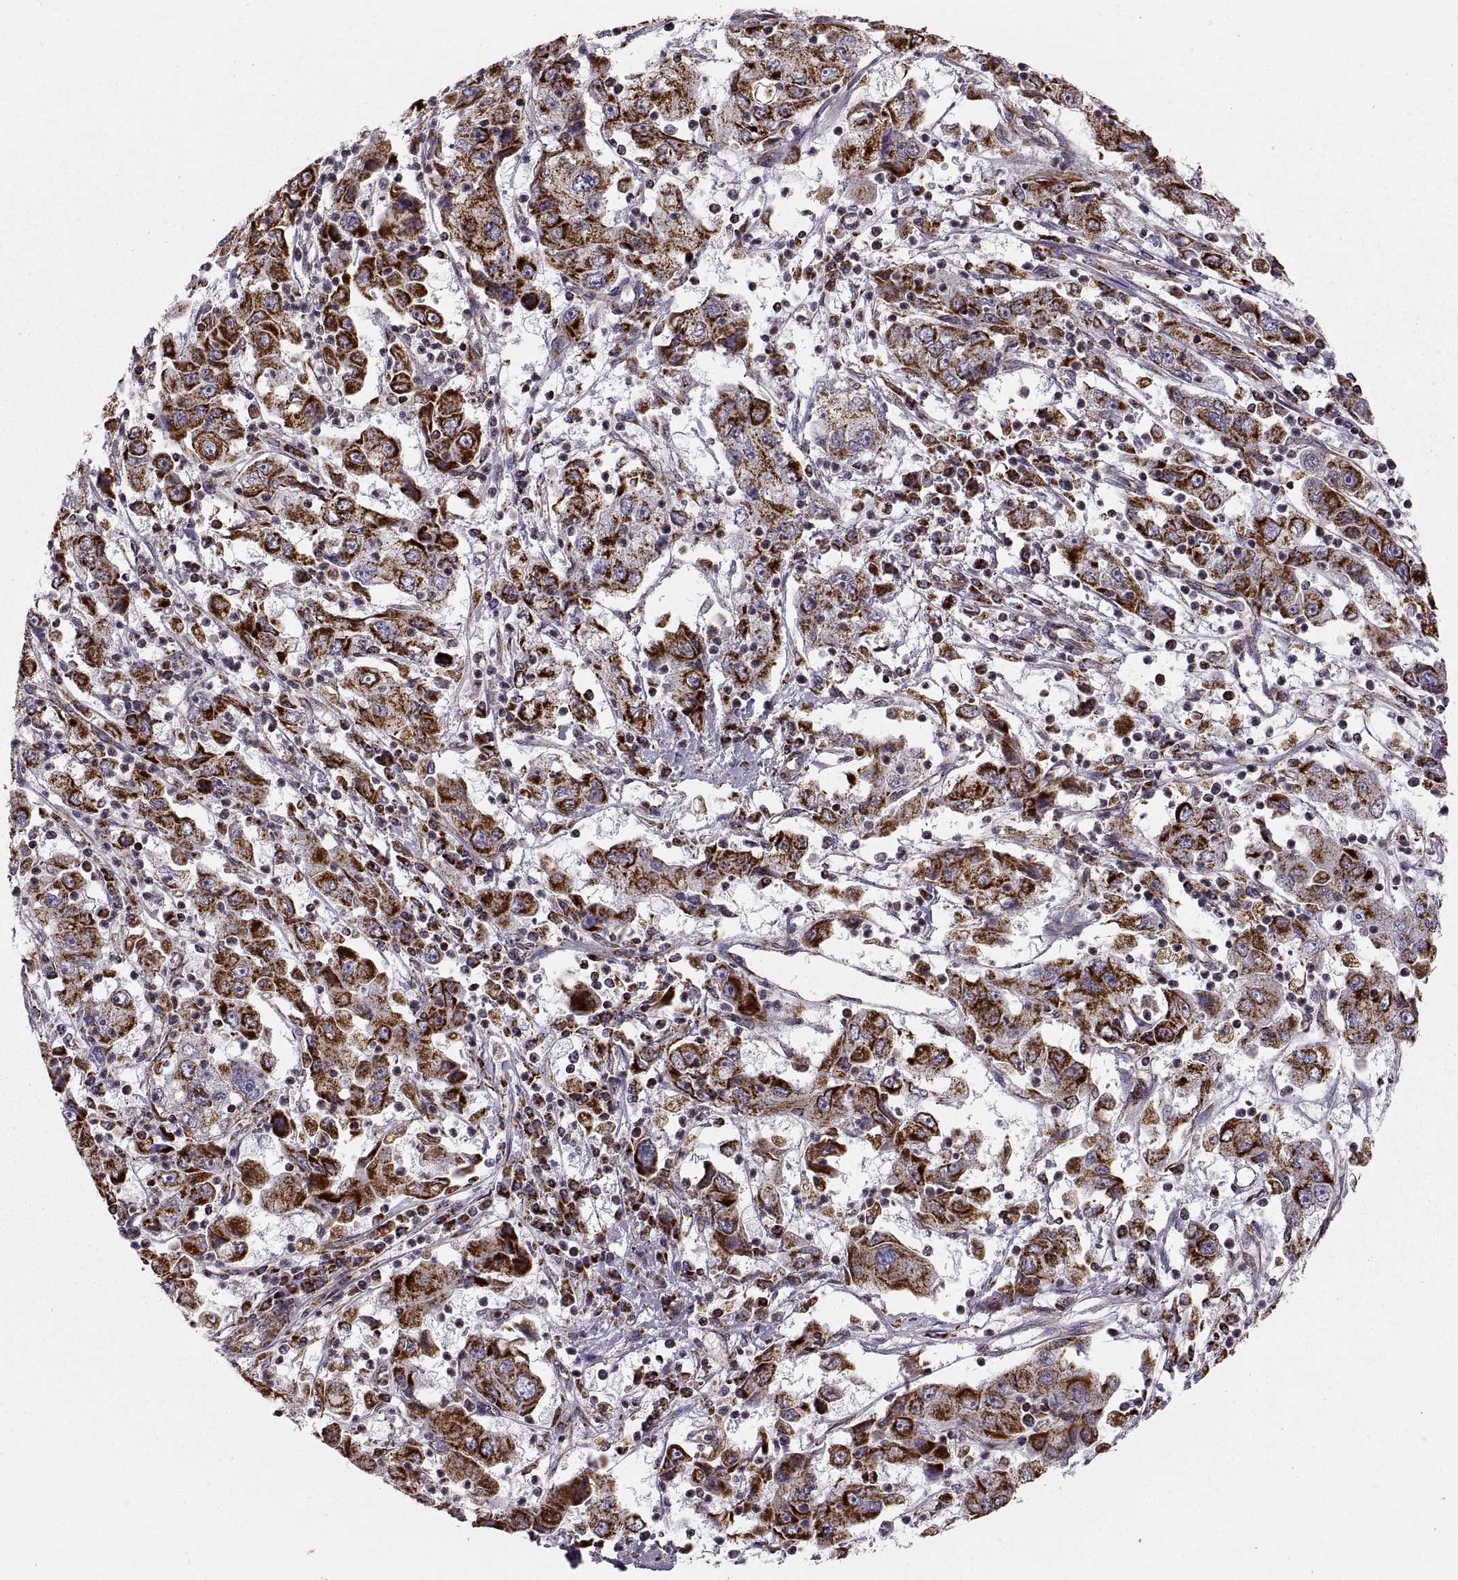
{"staining": {"intensity": "strong", "quantity": ">75%", "location": "cytoplasmic/membranous"}, "tissue": "cervical cancer", "cell_type": "Tumor cells", "image_type": "cancer", "snomed": [{"axis": "morphology", "description": "Squamous cell carcinoma, NOS"}, {"axis": "topography", "description": "Cervix"}], "caption": "Cervical cancer stained with DAB (3,3'-diaminobenzidine) immunohistochemistry displays high levels of strong cytoplasmic/membranous positivity in about >75% of tumor cells.", "gene": "ARSD", "patient": {"sex": "female", "age": 36}}